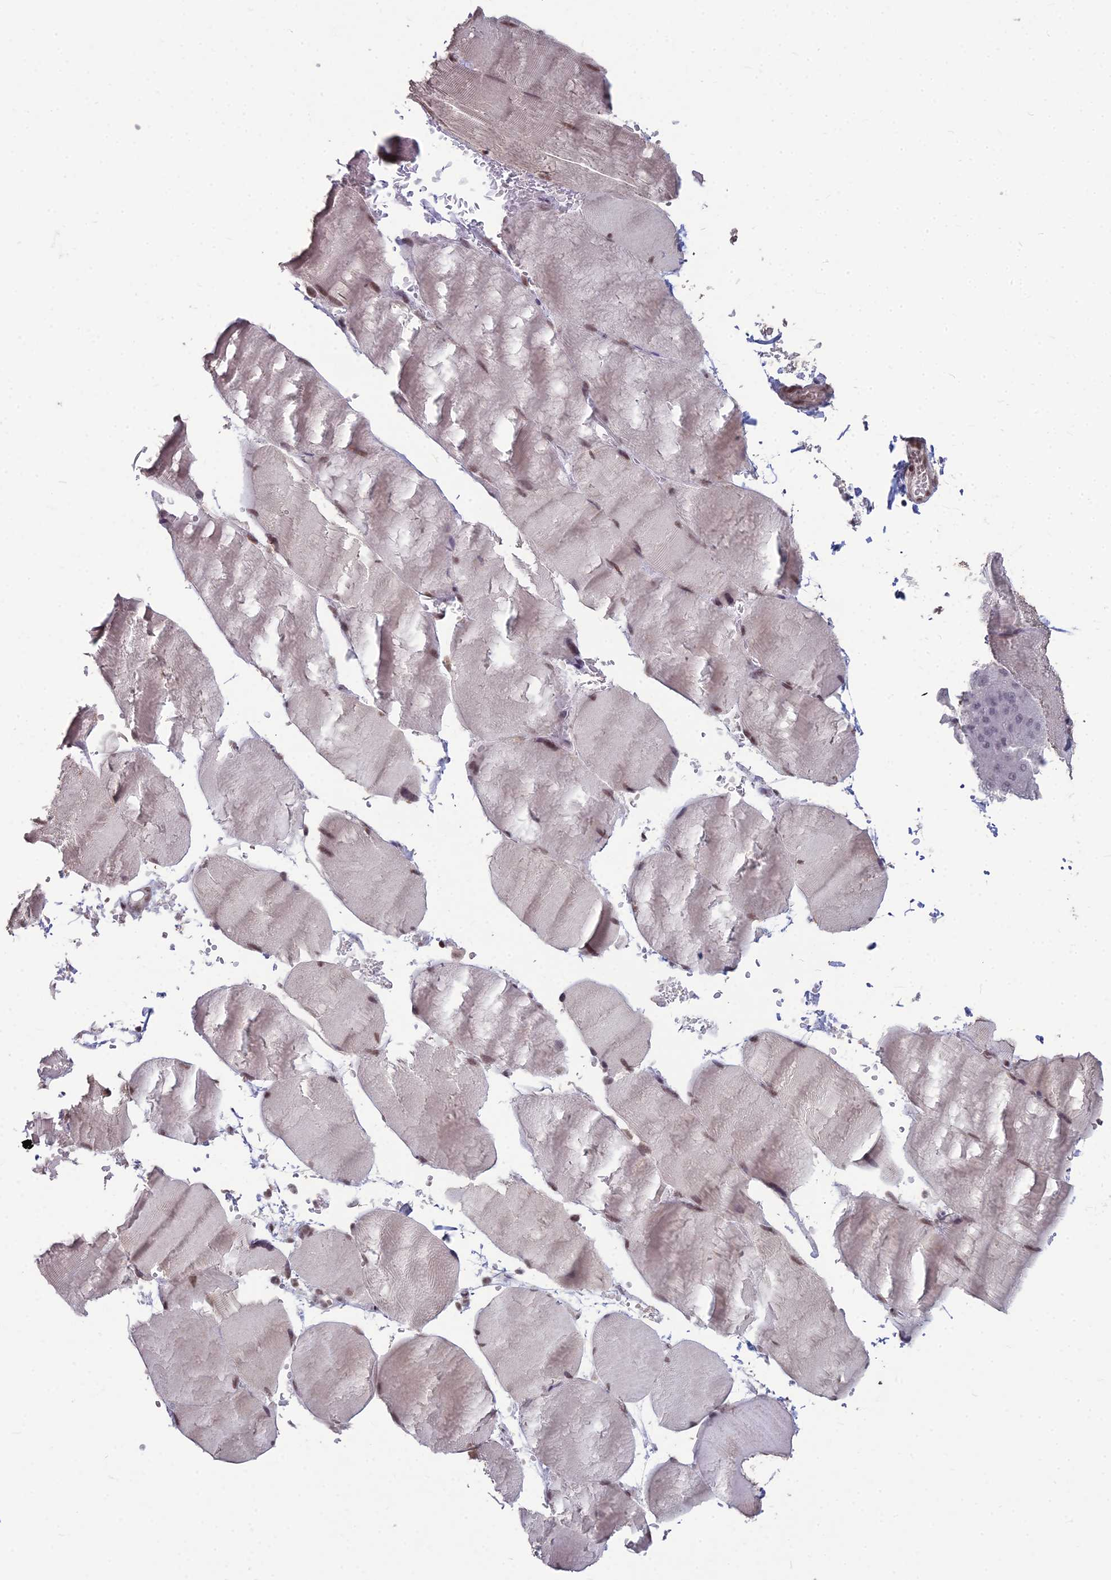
{"staining": {"intensity": "moderate", "quantity": "25%-75%", "location": "nuclear"}, "tissue": "skeletal muscle", "cell_type": "Myocytes", "image_type": "normal", "snomed": [{"axis": "morphology", "description": "Normal tissue, NOS"}, {"axis": "topography", "description": "Skeletal muscle"}, {"axis": "topography", "description": "Head-Neck"}], "caption": "Myocytes exhibit medium levels of moderate nuclear expression in approximately 25%-75% of cells in benign skeletal muscle. Using DAB (brown) and hematoxylin (blue) stains, captured at high magnification using brightfield microscopy.", "gene": "KAT7", "patient": {"sex": "male", "age": 66}}